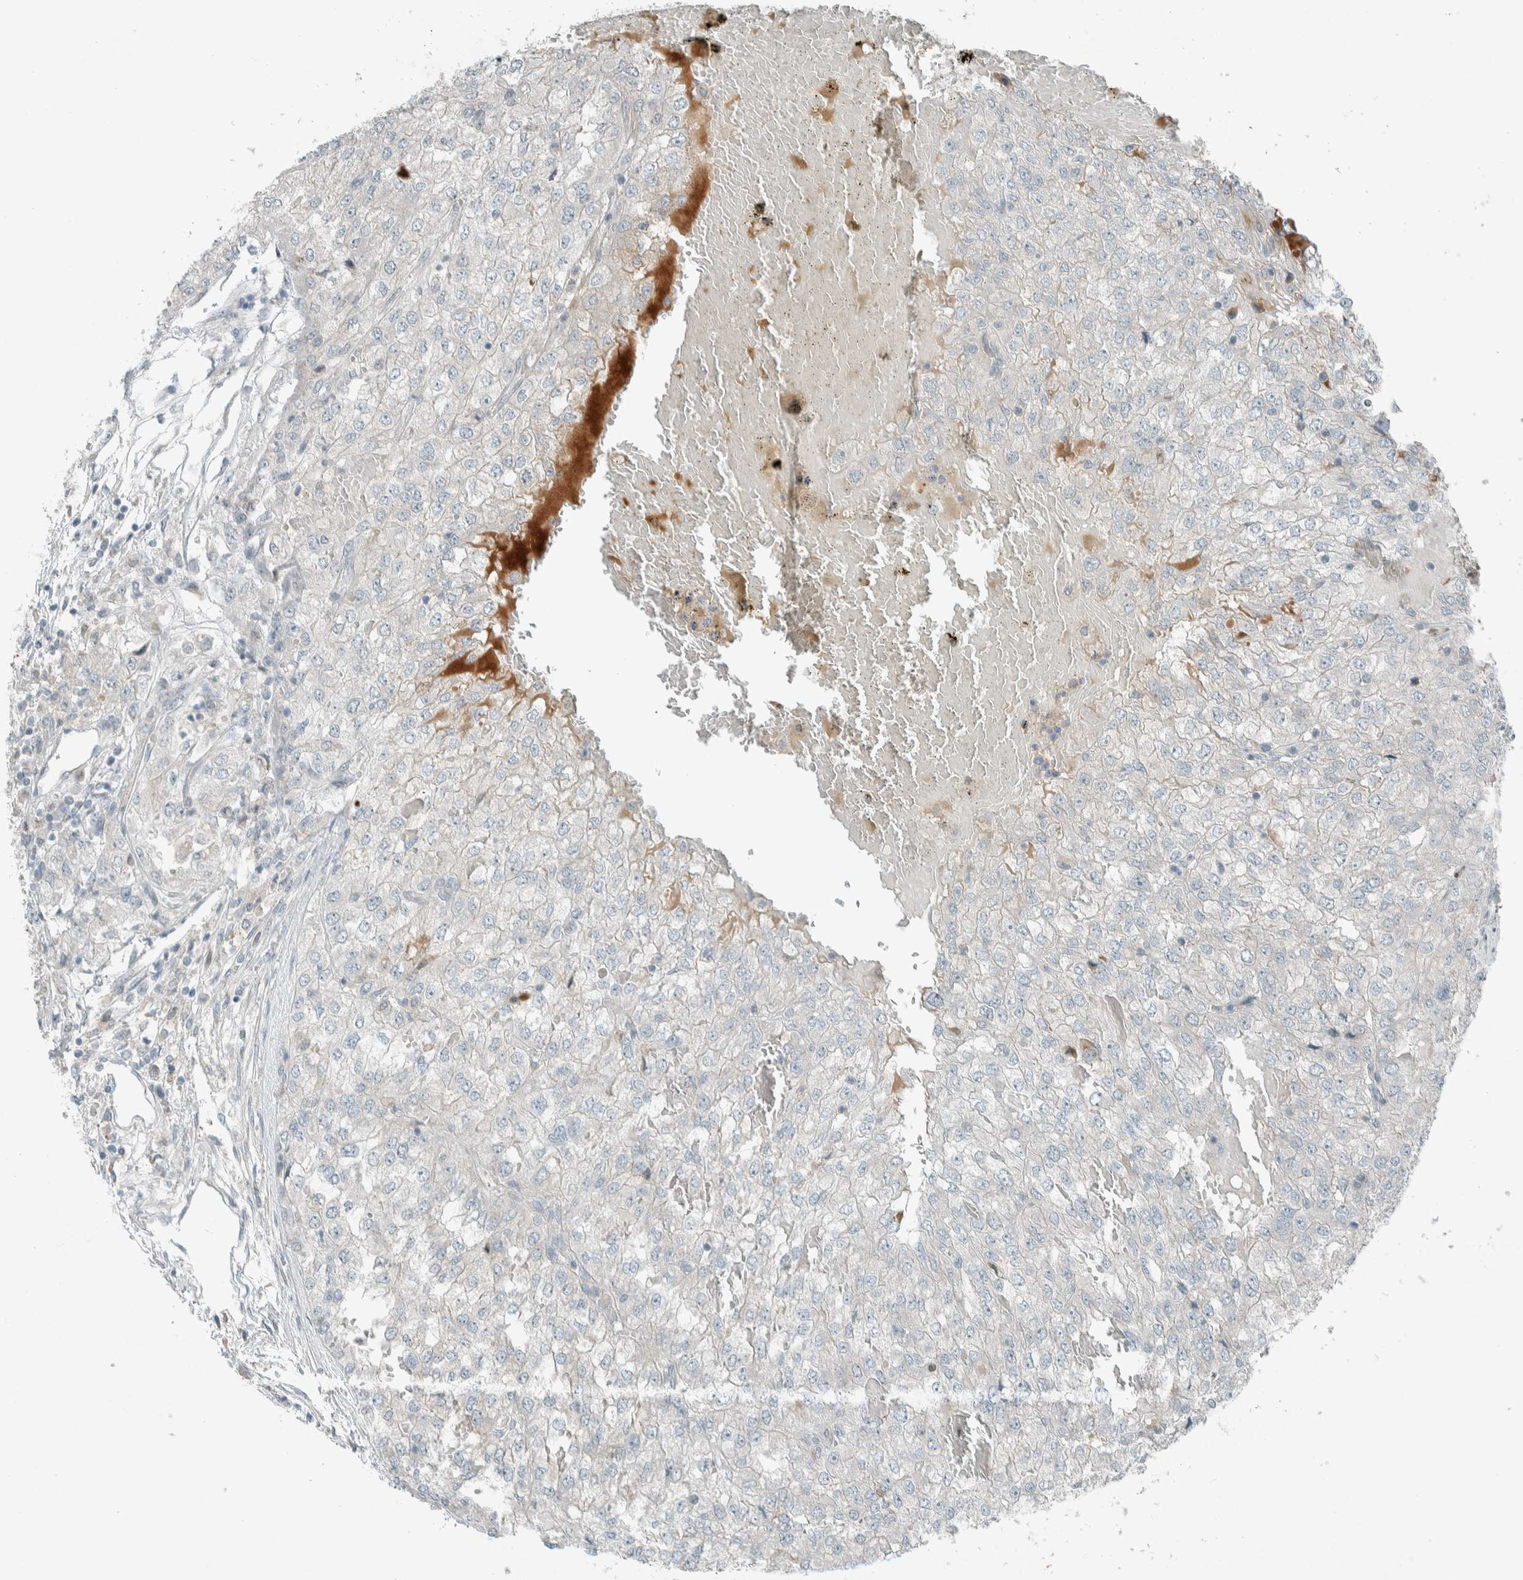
{"staining": {"intensity": "negative", "quantity": "none", "location": "none"}, "tissue": "renal cancer", "cell_type": "Tumor cells", "image_type": "cancer", "snomed": [{"axis": "morphology", "description": "Adenocarcinoma, NOS"}, {"axis": "topography", "description": "Kidney"}], "caption": "DAB (3,3'-diaminobenzidine) immunohistochemical staining of renal cancer (adenocarcinoma) exhibits no significant staining in tumor cells.", "gene": "CERCAM", "patient": {"sex": "female", "age": 54}}